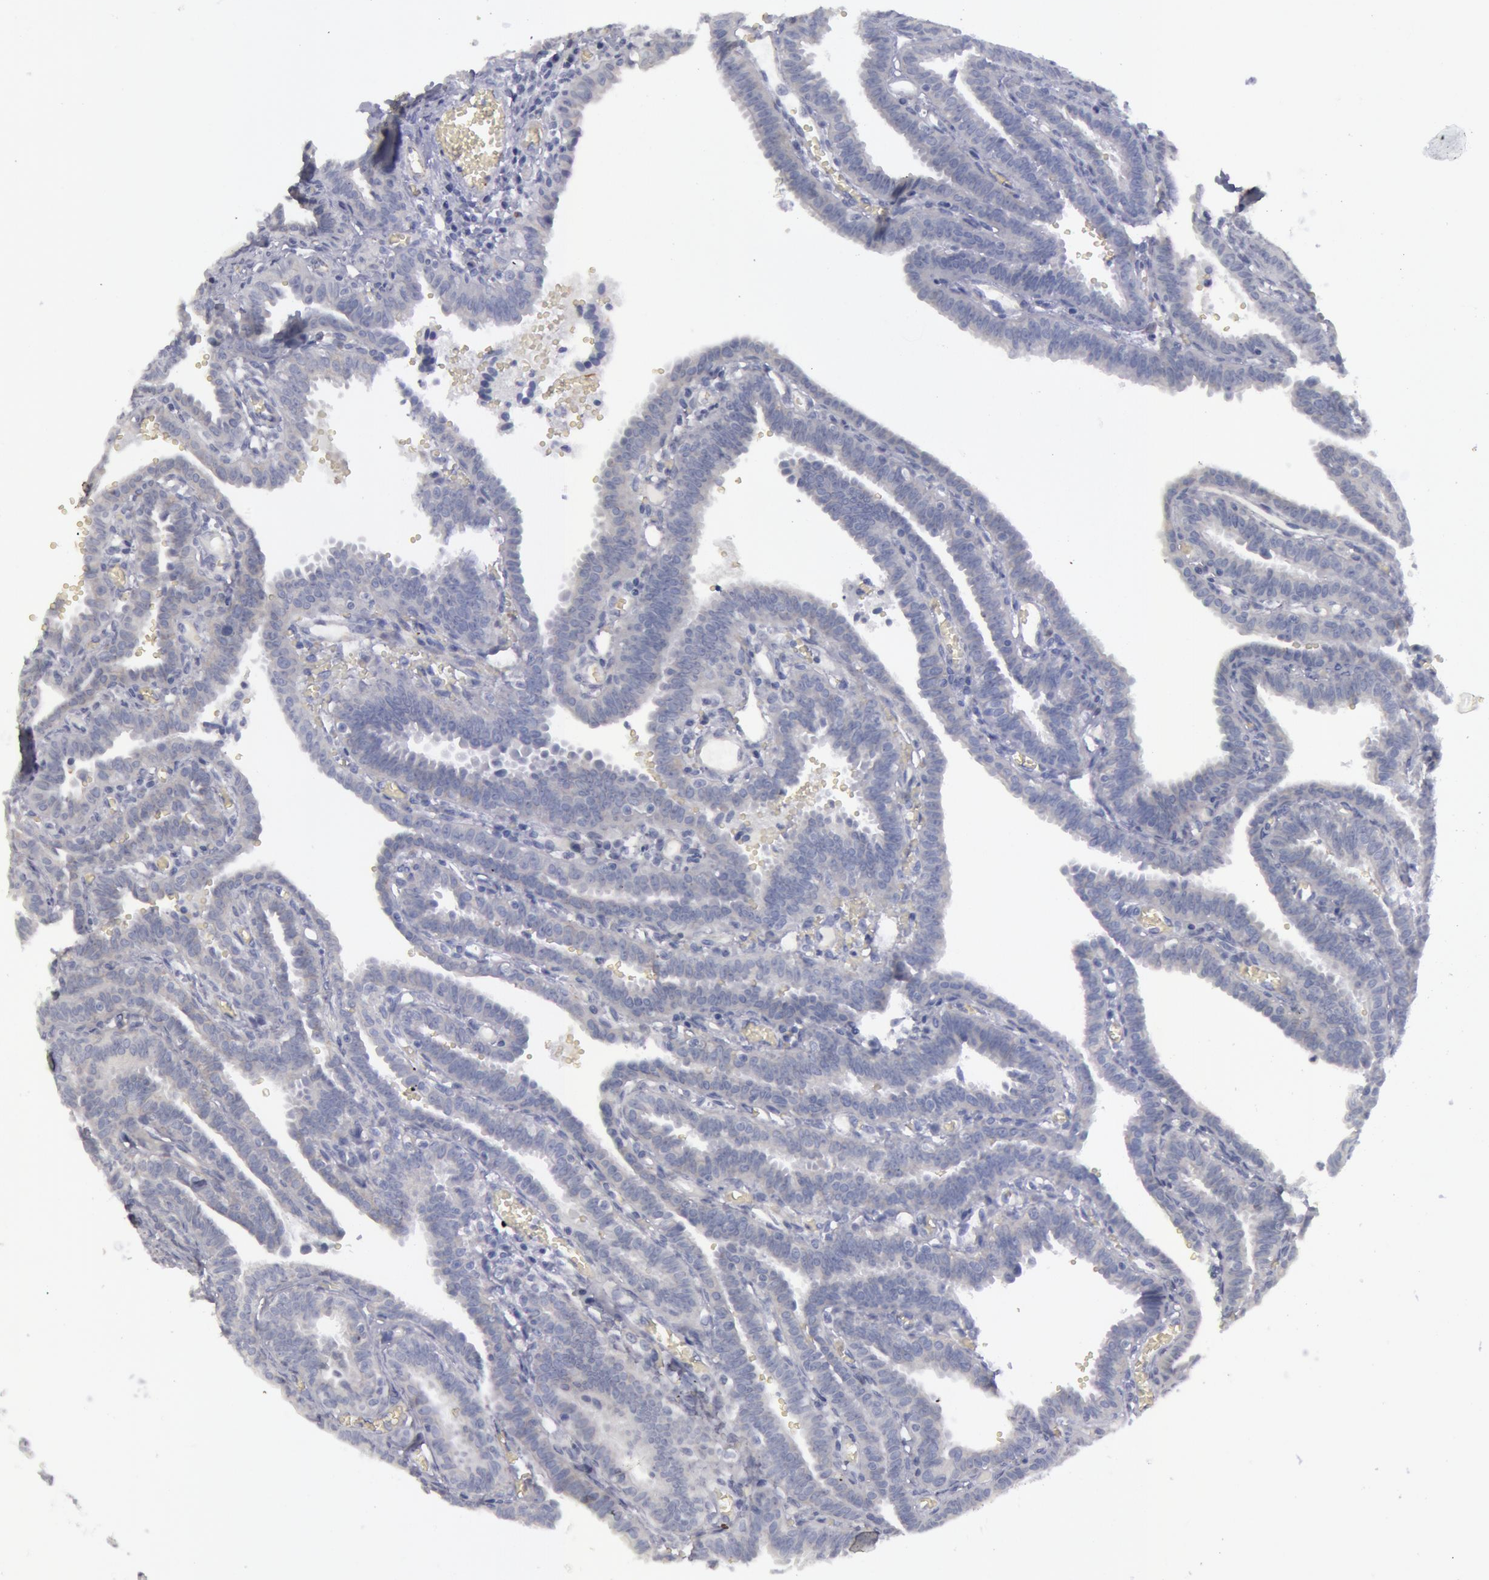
{"staining": {"intensity": "negative", "quantity": "none", "location": "none"}, "tissue": "fallopian tube", "cell_type": "Glandular cells", "image_type": "normal", "snomed": [{"axis": "morphology", "description": "Normal tissue, NOS"}, {"axis": "topography", "description": "Fallopian tube"}], "caption": "Immunohistochemistry (IHC) histopathology image of normal fallopian tube: fallopian tube stained with DAB demonstrates no significant protein staining in glandular cells.", "gene": "SMC1B", "patient": {"sex": "female", "age": 29}}